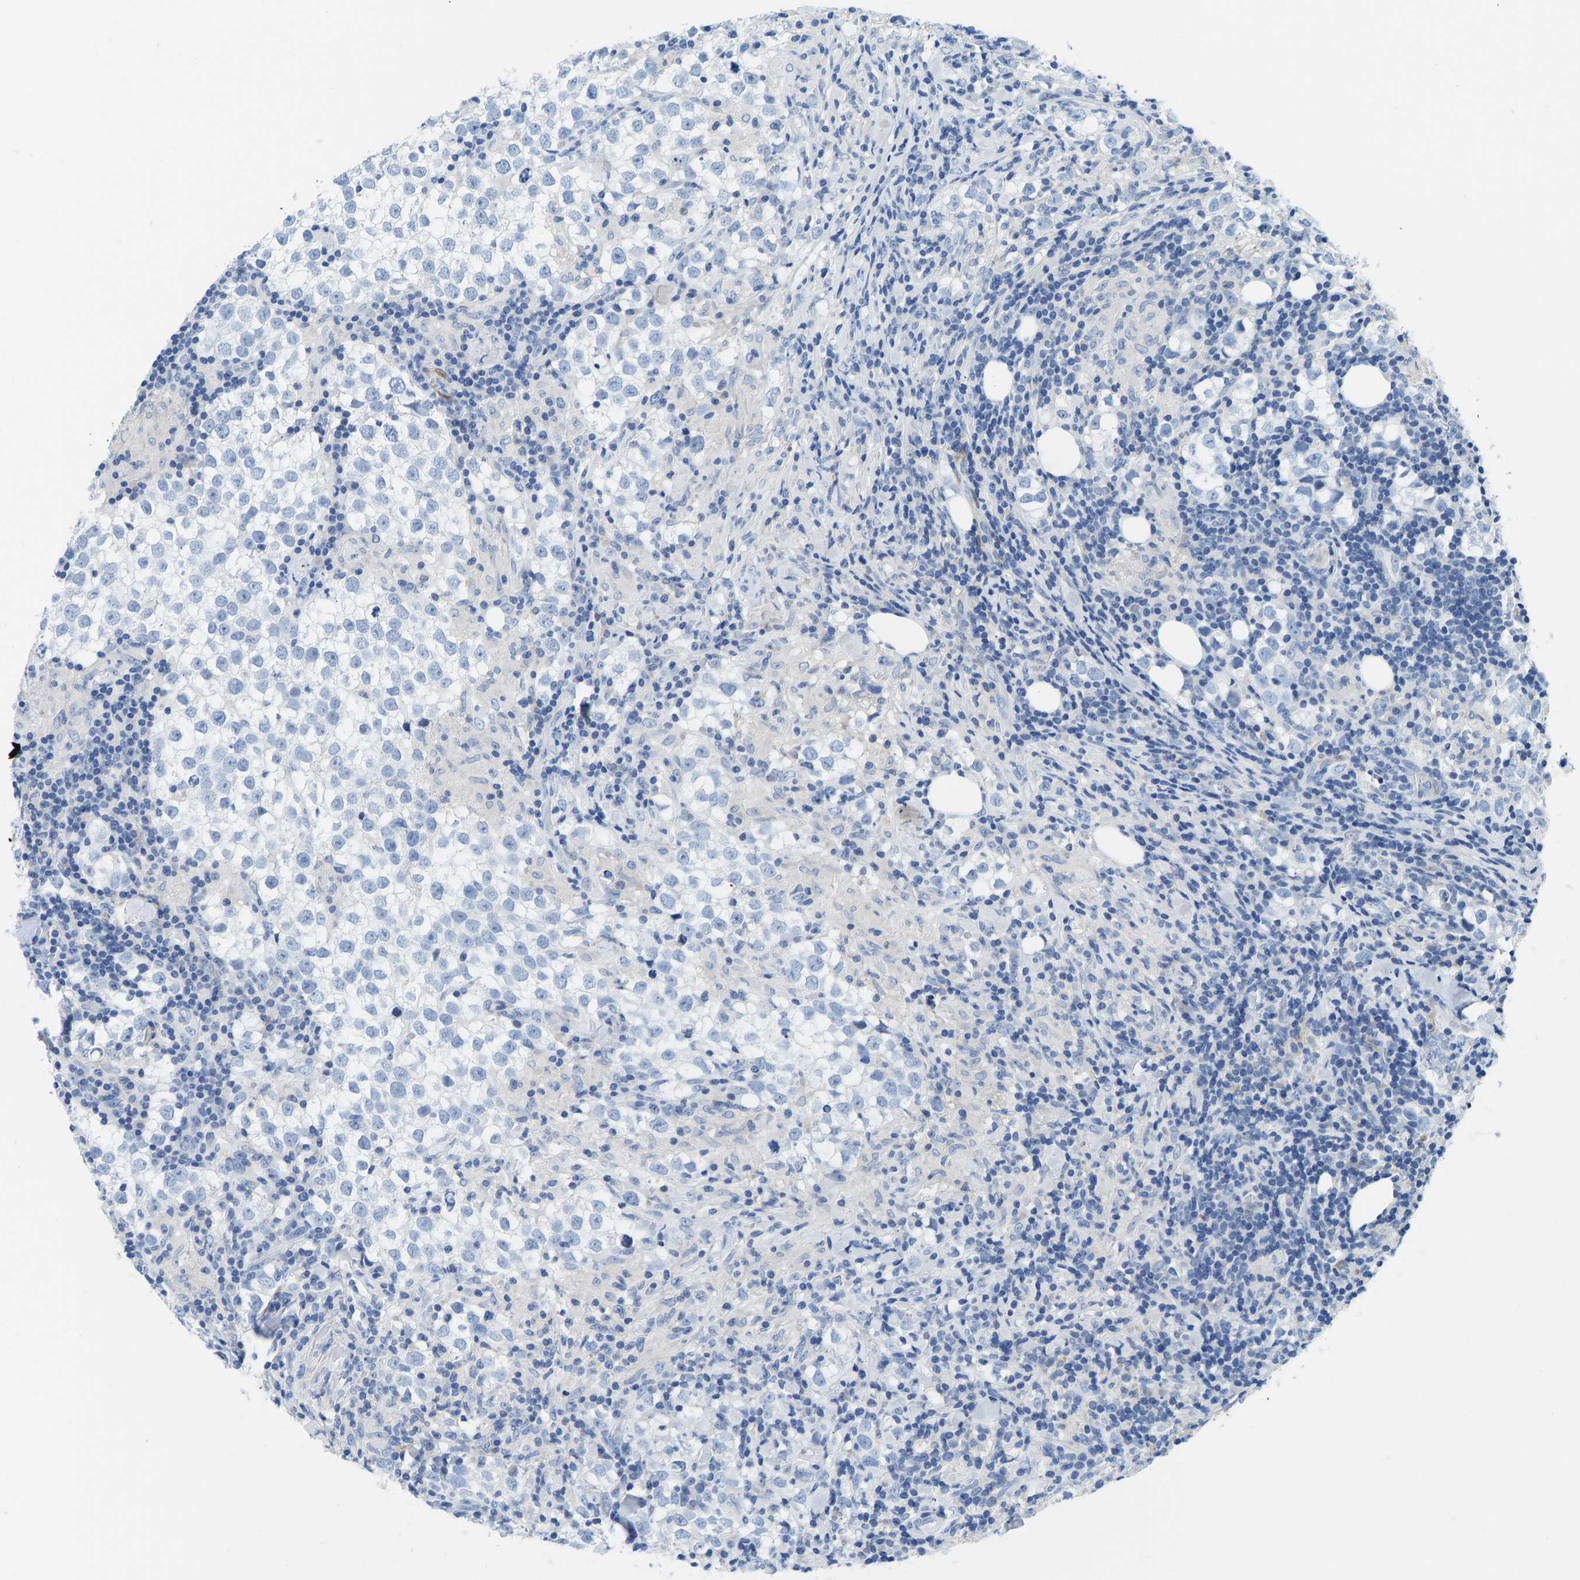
{"staining": {"intensity": "negative", "quantity": "none", "location": "none"}, "tissue": "testis cancer", "cell_type": "Tumor cells", "image_type": "cancer", "snomed": [{"axis": "morphology", "description": "Seminoma, NOS"}, {"axis": "morphology", "description": "Carcinoma, Embryonal, NOS"}, {"axis": "topography", "description": "Testis"}], "caption": "Testis seminoma stained for a protein using IHC reveals no expression tumor cells.", "gene": "NKAIN3", "patient": {"sex": "male", "age": 36}}